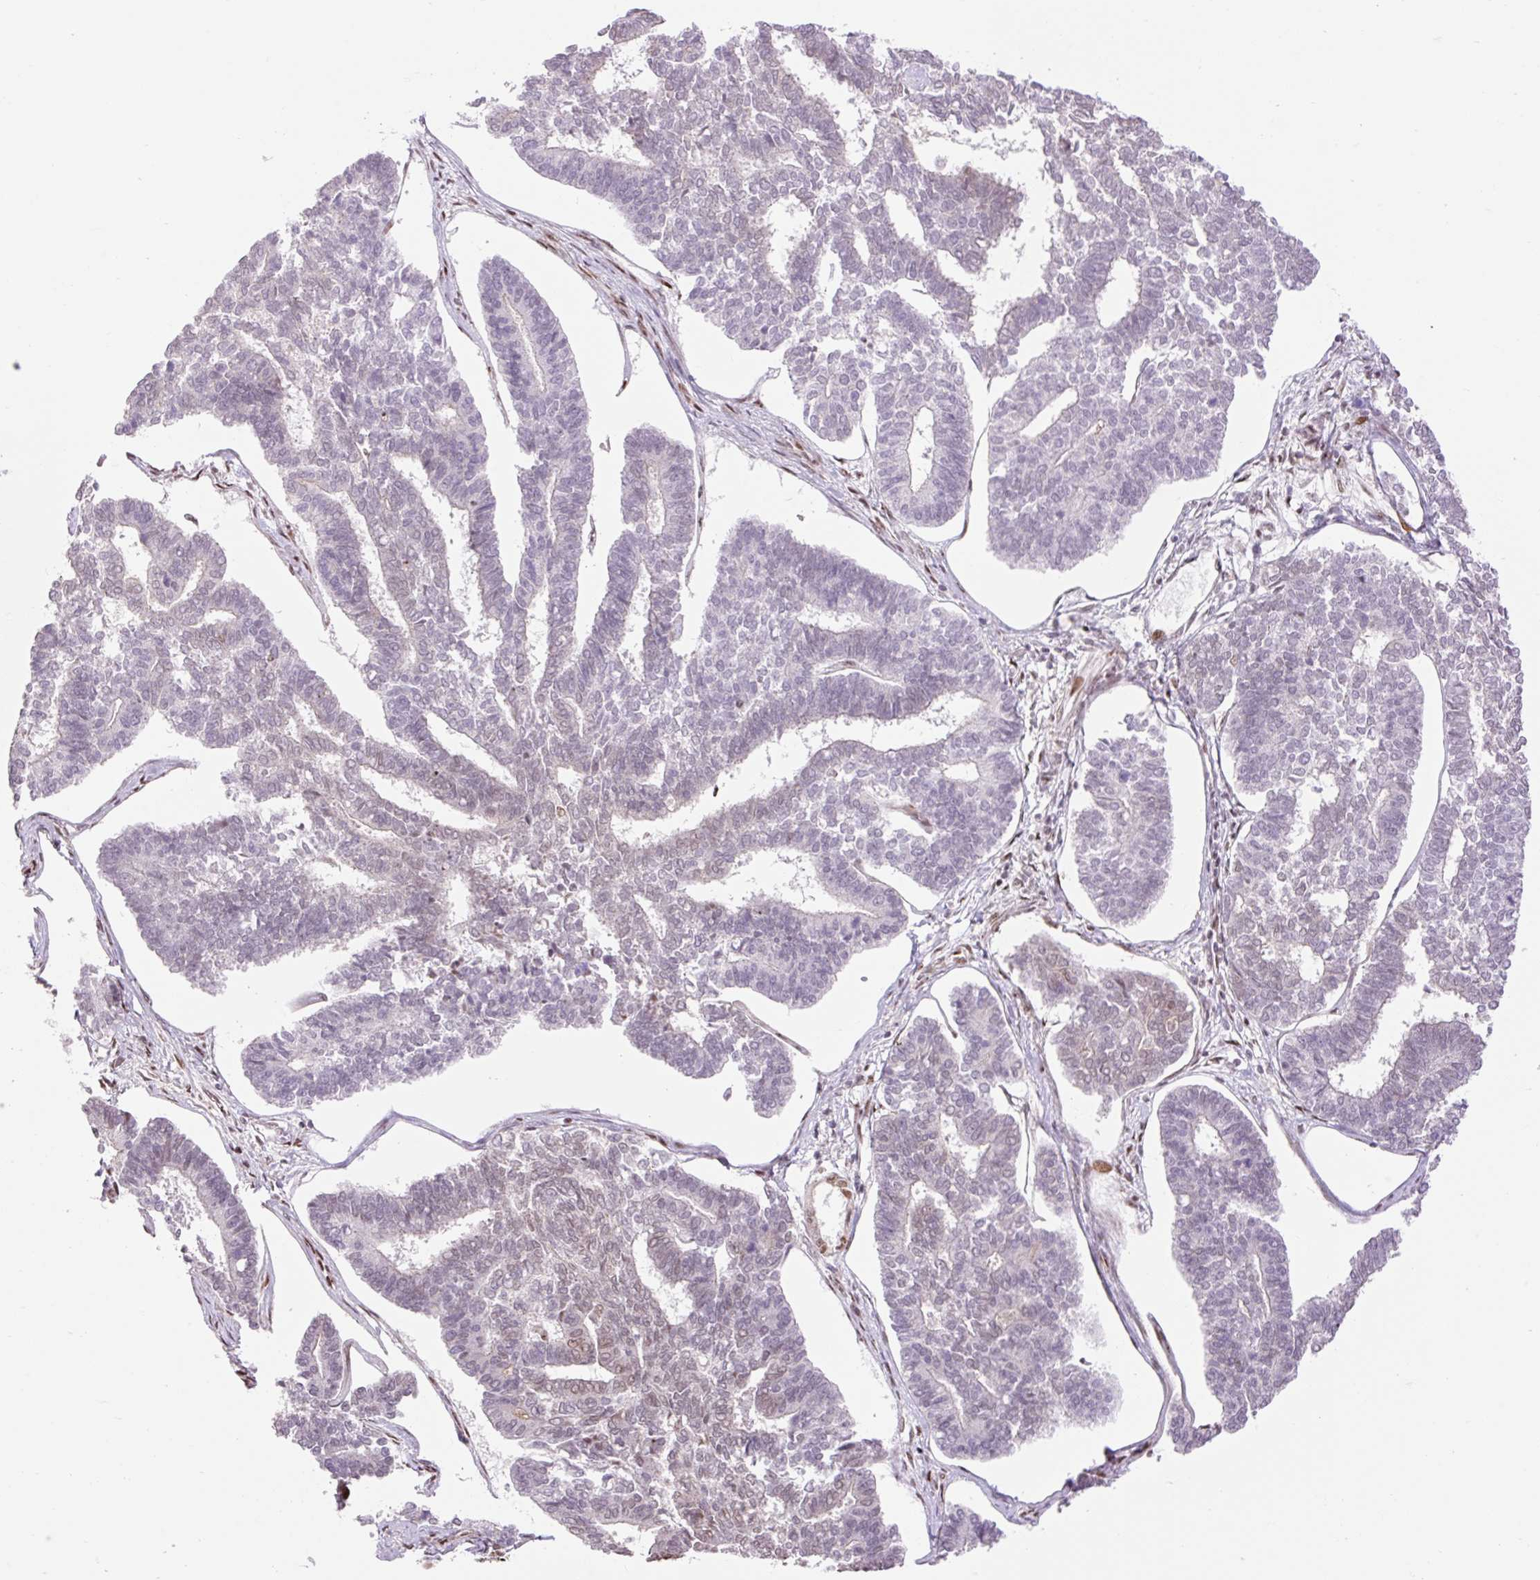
{"staining": {"intensity": "weak", "quantity": "<25%", "location": "nuclear"}, "tissue": "endometrial cancer", "cell_type": "Tumor cells", "image_type": "cancer", "snomed": [{"axis": "morphology", "description": "Adenocarcinoma, NOS"}, {"axis": "topography", "description": "Endometrium"}], "caption": "This is a histopathology image of immunohistochemistry staining of endometrial cancer (adenocarcinoma), which shows no staining in tumor cells.", "gene": "RIPPLY3", "patient": {"sex": "female", "age": 70}}